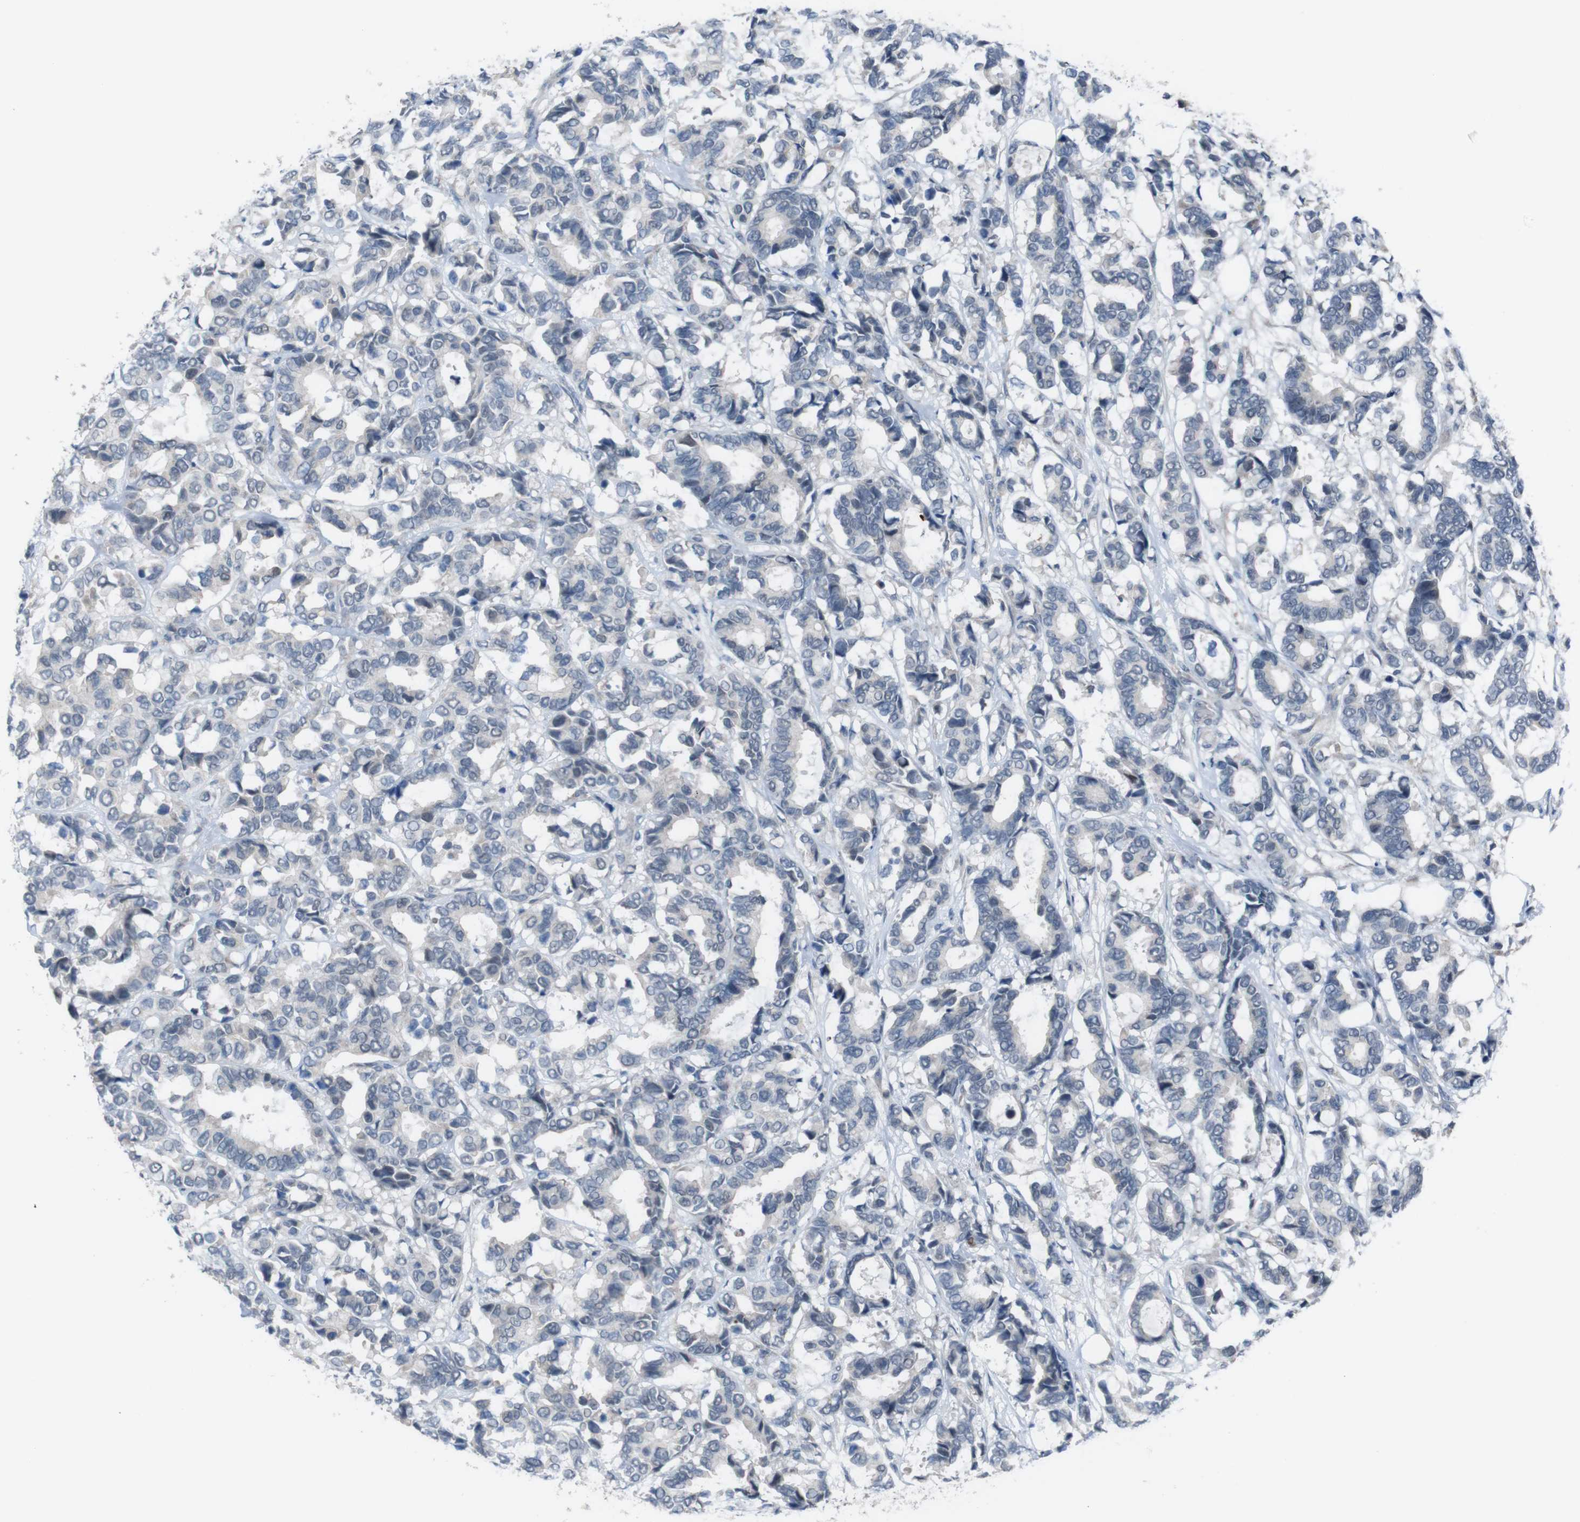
{"staining": {"intensity": "negative", "quantity": "none", "location": "none"}, "tissue": "breast cancer", "cell_type": "Tumor cells", "image_type": "cancer", "snomed": [{"axis": "morphology", "description": "Duct carcinoma"}, {"axis": "topography", "description": "Breast"}], "caption": "A histopathology image of infiltrating ductal carcinoma (breast) stained for a protein shows no brown staining in tumor cells.", "gene": "CDH22", "patient": {"sex": "female", "age": 87}}